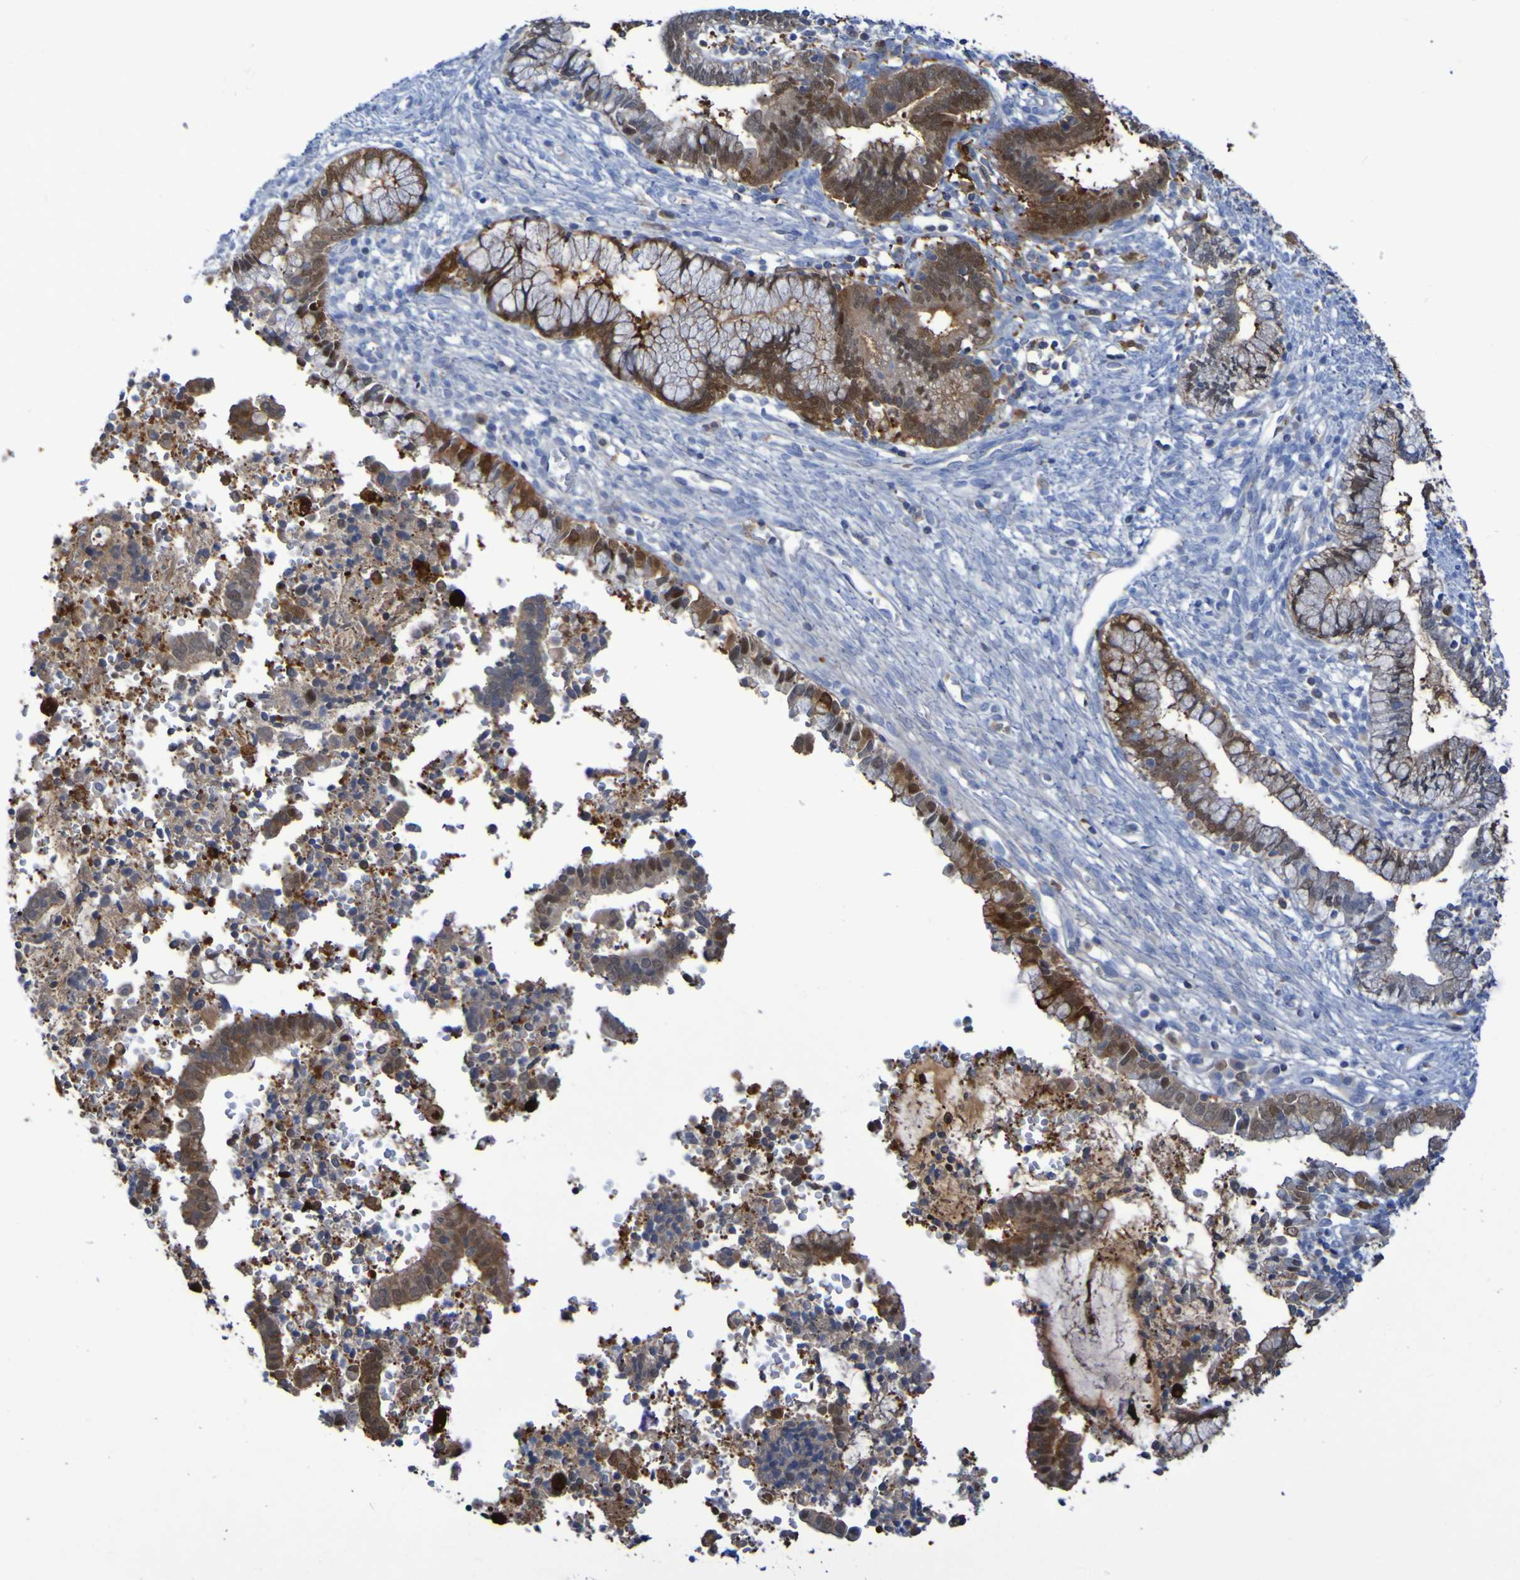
{"staining": {"intensity": "moderate", "quantity": ">75%", "location": "cytoplasmic/membranous"}, "tissue": "cervical cancer", "cell_type": "Tumor cells", "image_type": "cancer", "snomed": [{"axis": "morphology", "description": "Adenocarcinoma, NOS"}, {"axis": "topography", "description": "Cervix"}], "caption": "Brown immunohistochemical staining in human cervical cancer (adenocarcinoma) exhibits moderate cytoplasmic/membranous expression in approximately >75% of tumor cells.", "gene": "MPPE1", "patient": {"sex": "female", "age": 44}}